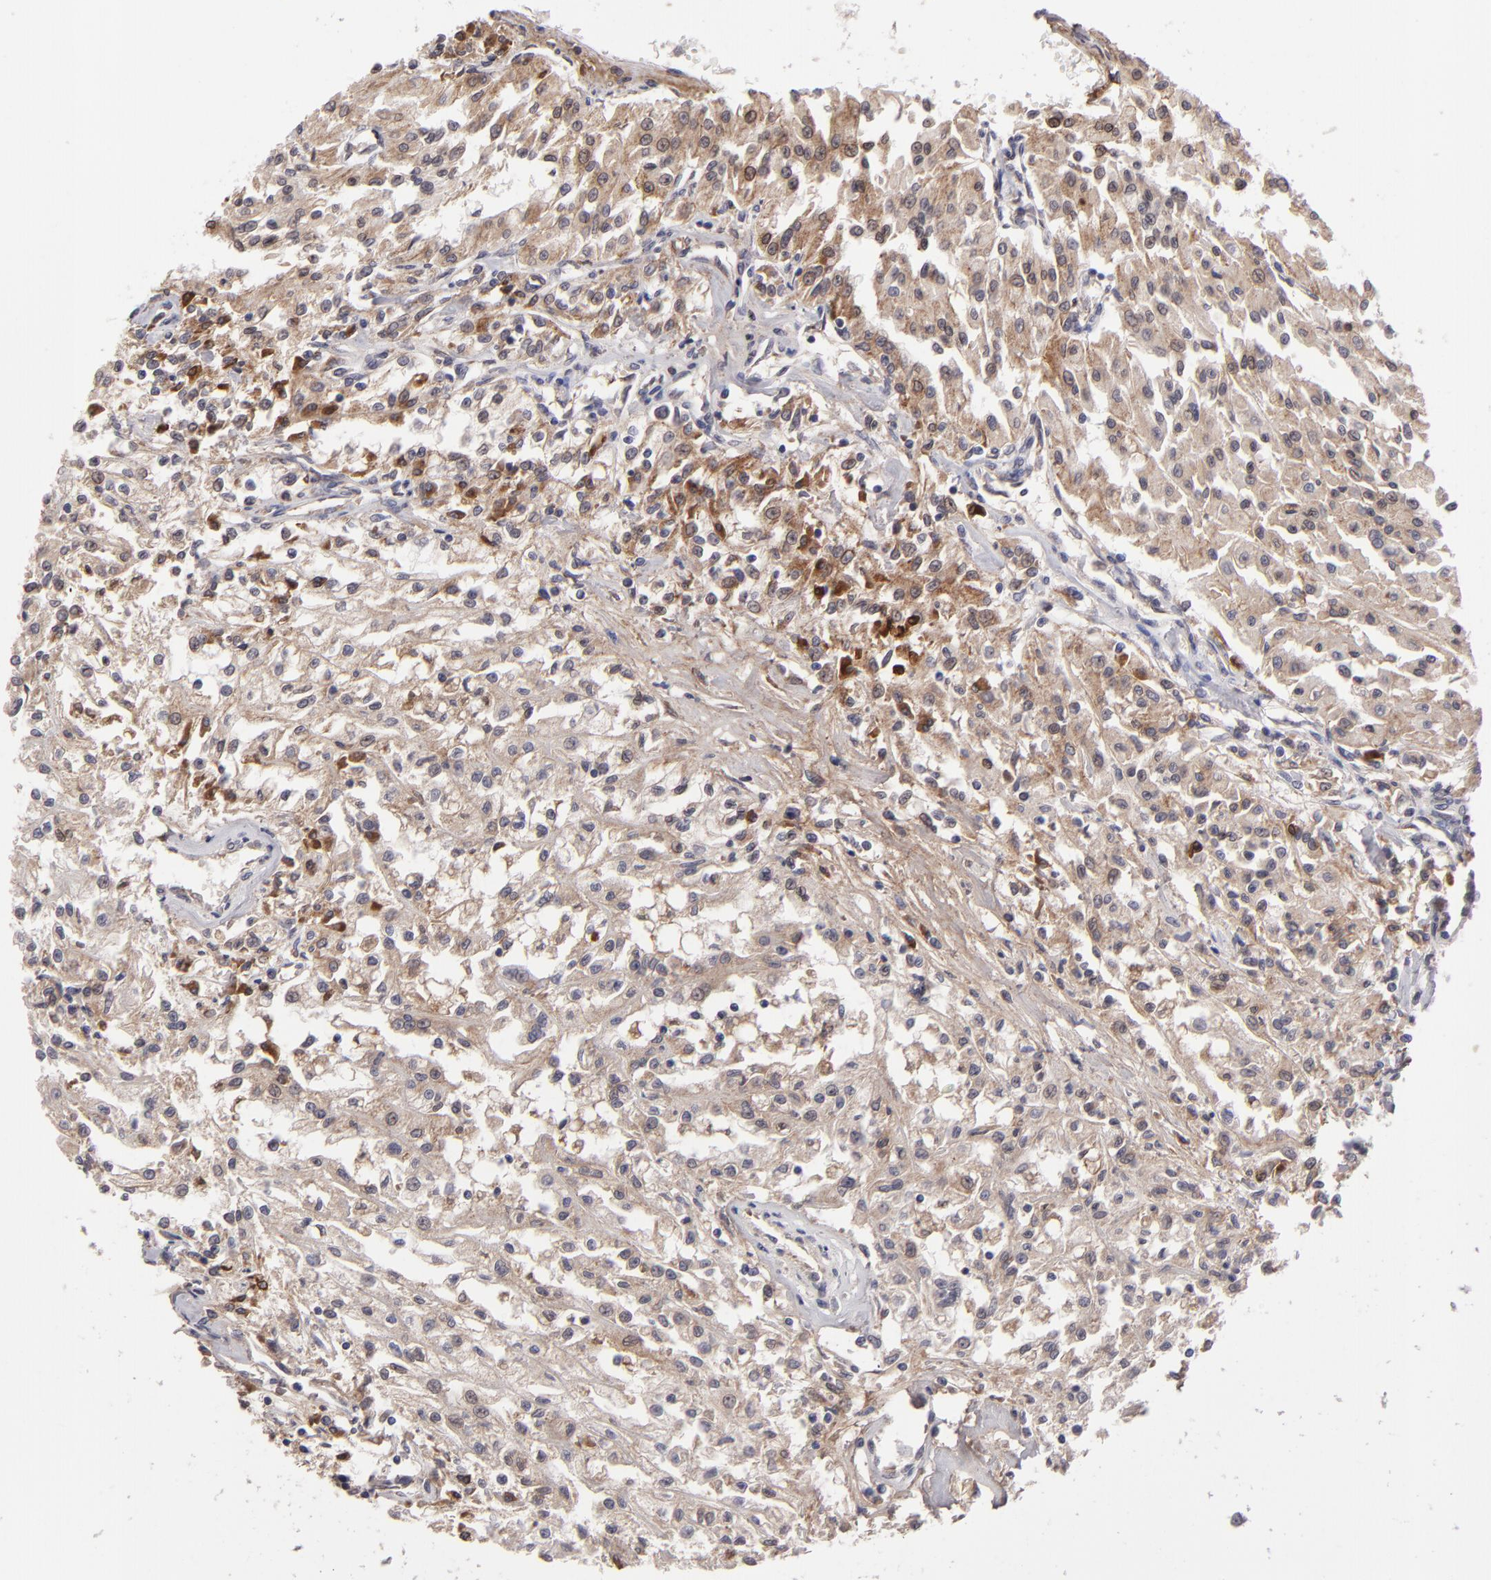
{"staining": {"intensity": "moderate", "quantity": ">75%", "location": "cytoplasmic/membranous"}, "tissue": "renal cancer", "cell_type": "Tumor cells", "image_type": "cancer", "snomed": [{"axis": "morphology", "description": "Adenocarcinoma, NOS"}, {"axis": "topography", "description": "Kidney"}], "caption": "A micrograph of adenocarcinoma (renal) stained for a protein reveals moderate cytoplasmic/membranous brown staining in tumor cells.", "gene": "IL12A", "patient": {"sex": "male", "age": 78}}